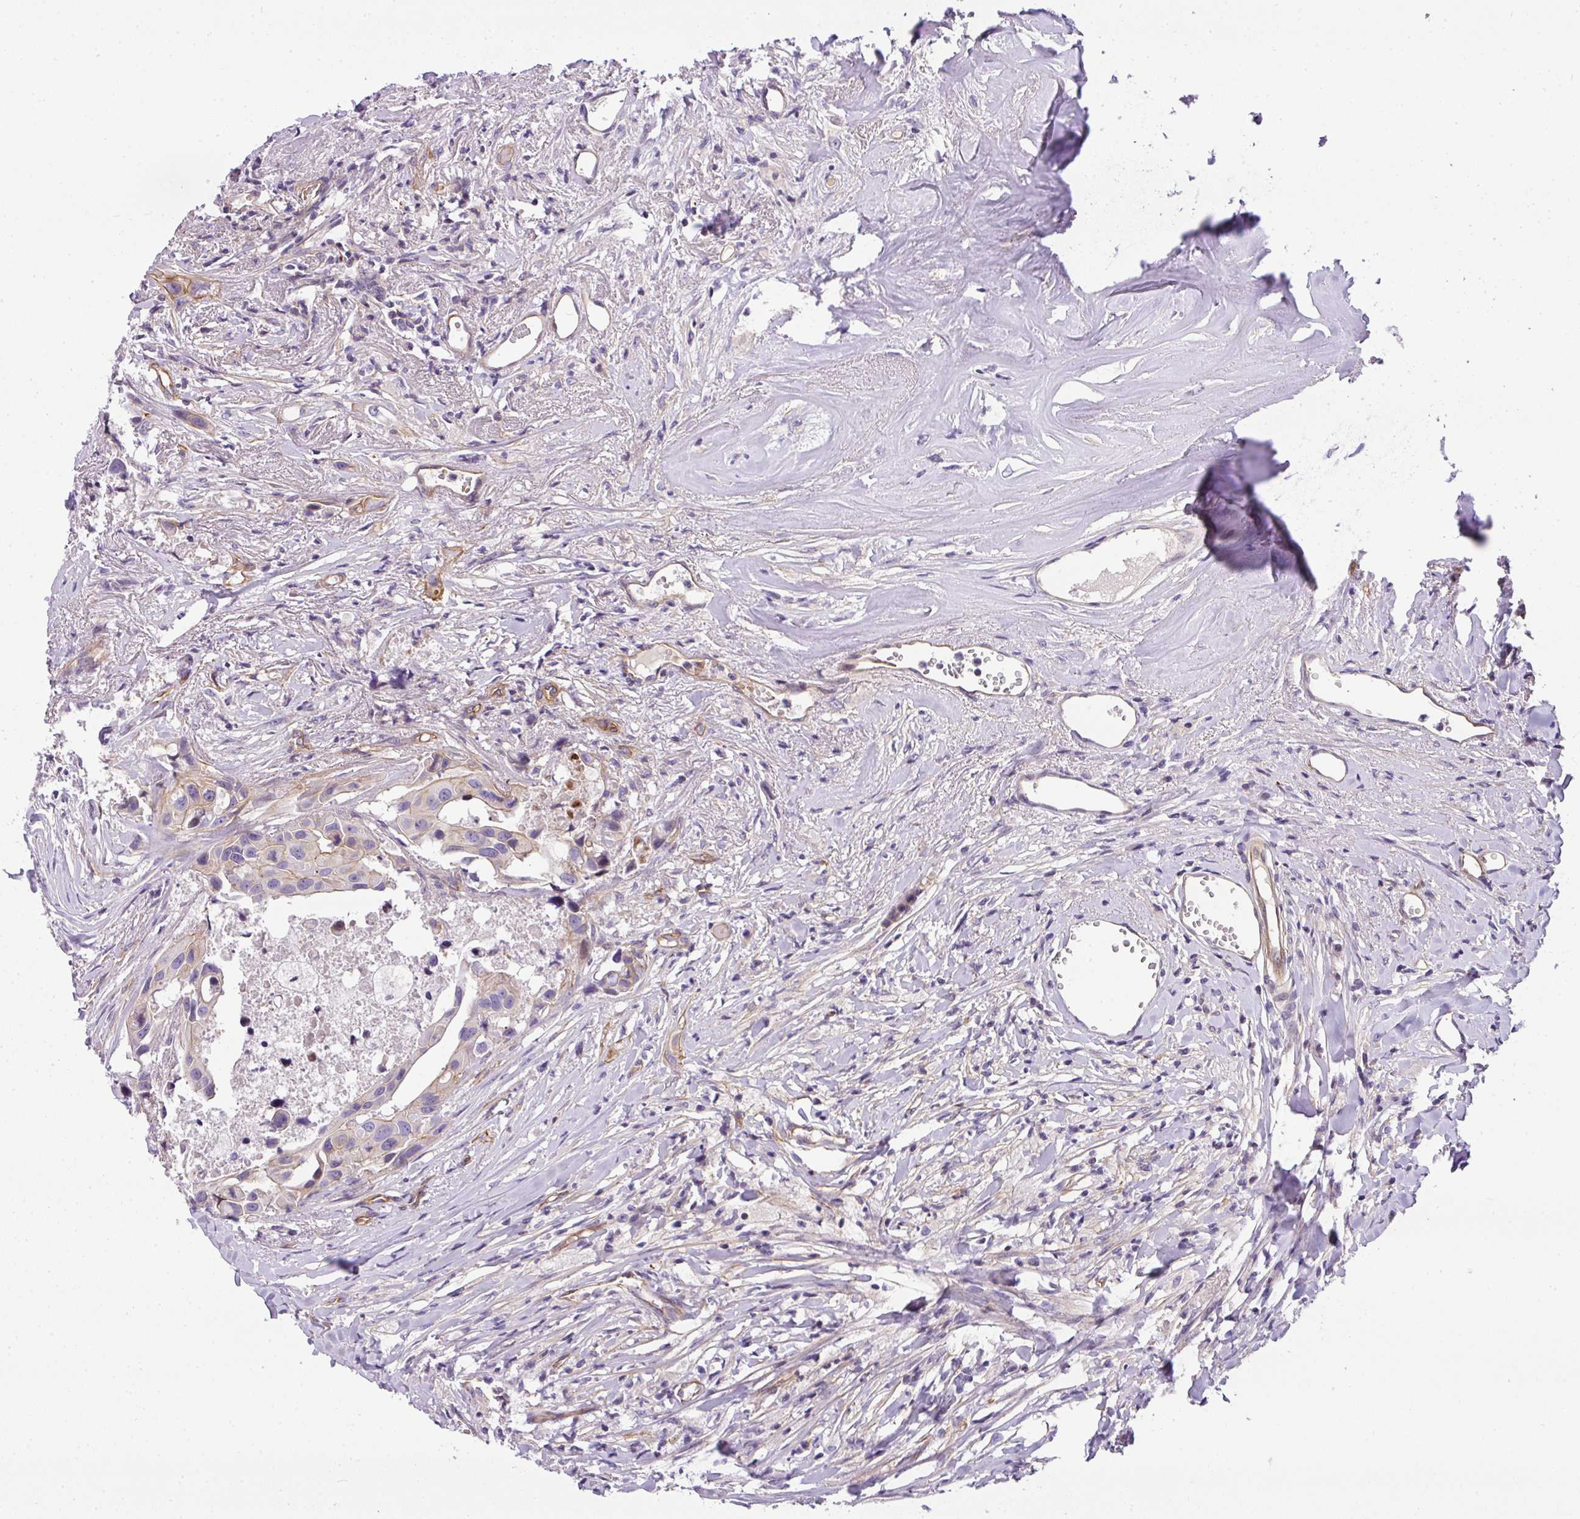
{"staining": {"intensity": "negative", "quantity": "none", "location": "none"}, "tissue": "head and neck cancer", "cell_type": "Tumor cells", "image_type": "cancer", "snomed": [{"axis": "morphology", "description": "Adenocarcinoma, NOS"}, {"axis": "morphology", "description": "Adenocarcinoma, metastatic, NOS"}, {"axis": "topography", "description": "Head-Neck"}], "caption": "This is an immunohistochemistry histopathology image of head and neck adenocarcinoma. There is no staining in tumor cells.", "gene": "OR11H4", "patient": {"sex": "male", "age": 75}}